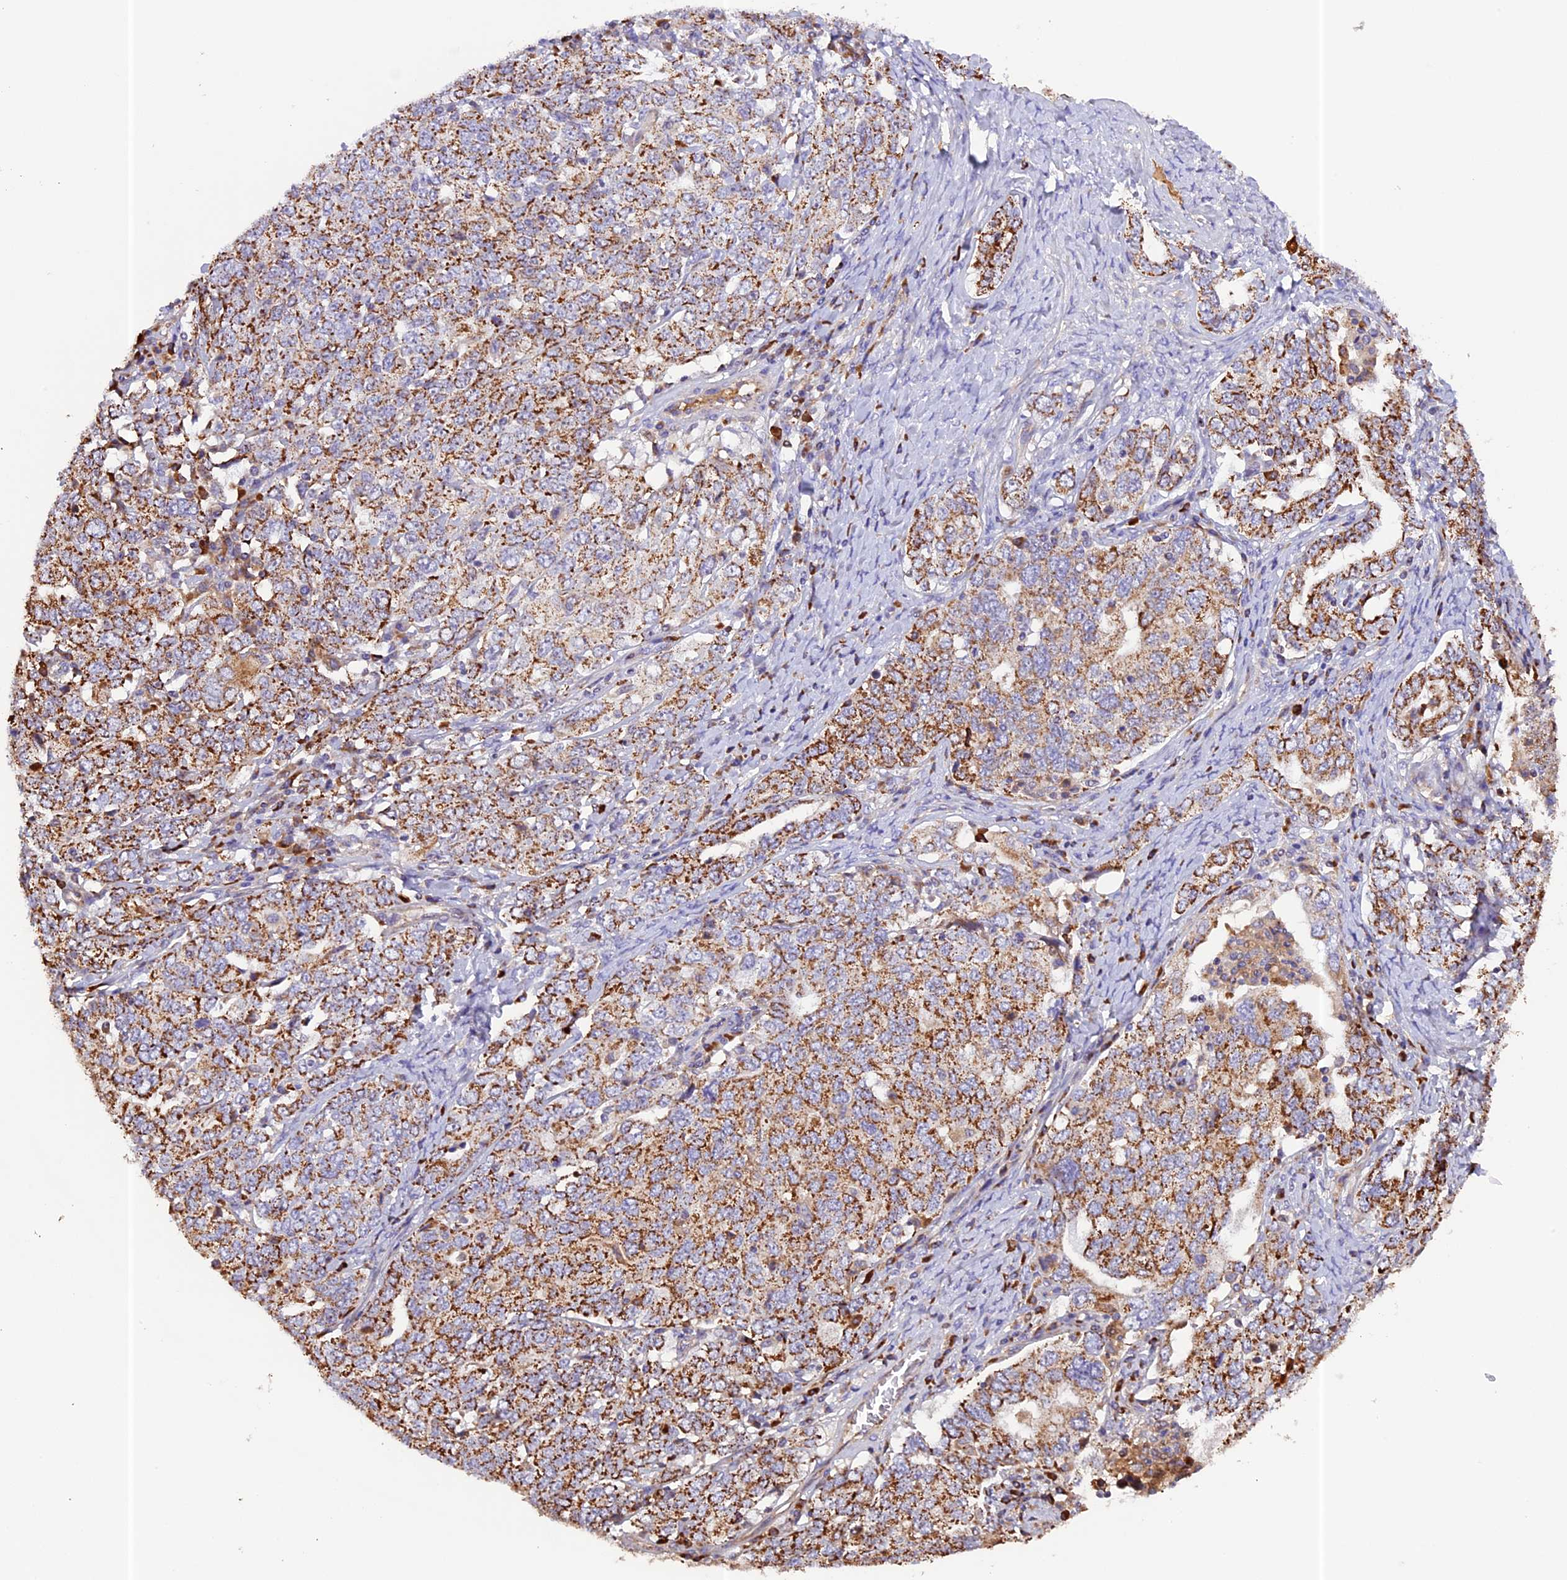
{"staining": {"intensity": "moderate", "quantity": ">75%", "location": "cytoplasmic/membranous"}, "tissue": "ovarian cancer", "cell_type": "Tumor cells", "image_type": "cancer", "snomed": [{"axis": "morphology", "description": "Carcinoma, endometroid"}, {"axis": "topography", "description": "Ovary"}], "caption": "Immunohistochemical staining of ovarian endometroid carcinoma displays medium levels of moderate cytoplasmic/membranous staining in approximately >75% of tumor cells.", "gene": "METTL22", "patient": {"sex": "female", "age": 62}}